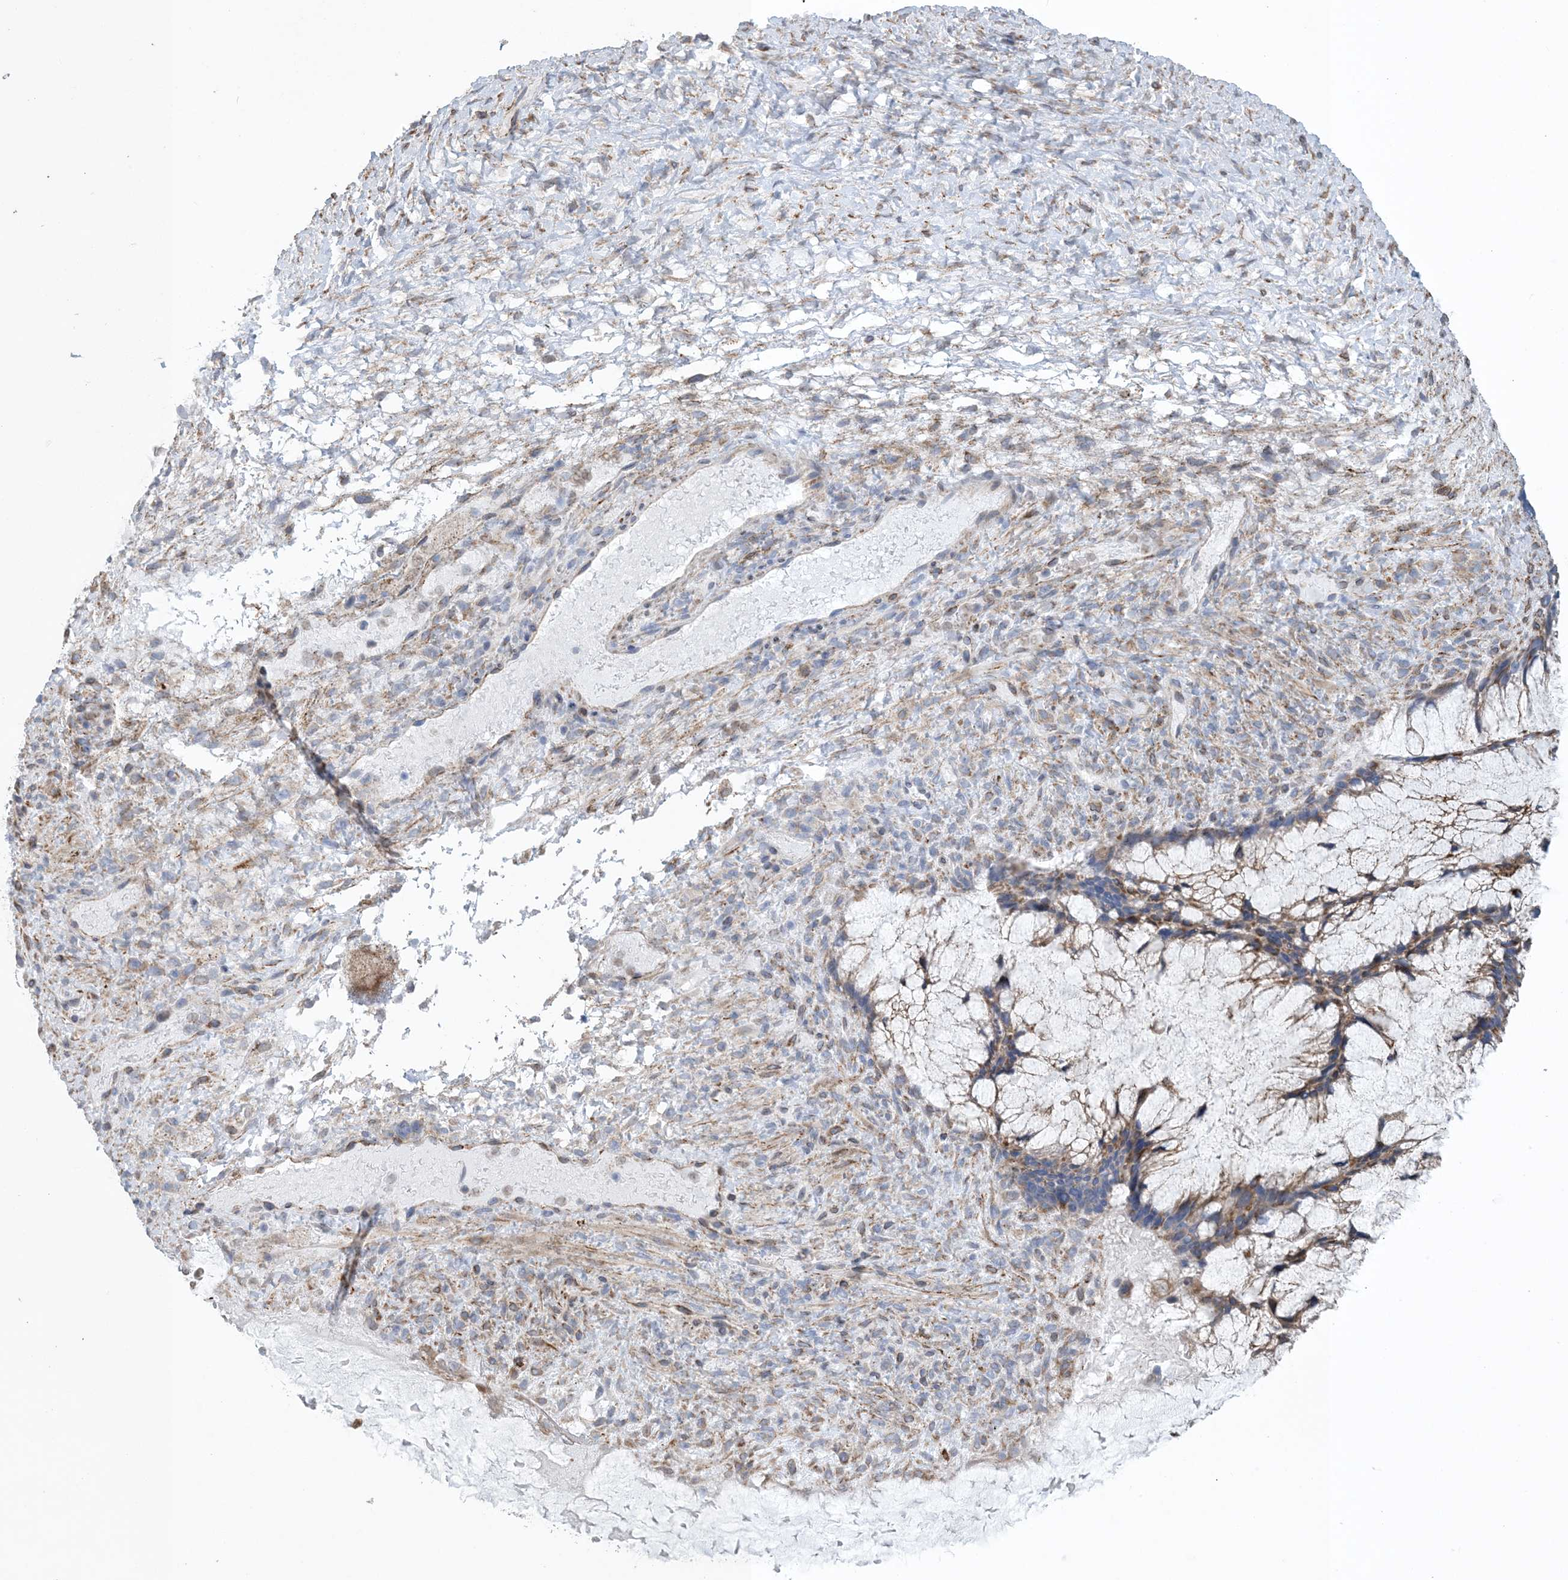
{"staining": {"intensity": "moderate", "quantity": "25%-75%", "location": "cytoplasmic/membranous"}, "tissue": "ovarian cancer", "cell_type": "Tumor cells", "image_type": "cancer", "snomed": [{"axis": "morphology", "description": "Cystadenocarcinoma, mucinous, NOS"}, {"axis": "topography", "description": "Ovary"}], "caption": "Immunohistochemical staining of human ovarian mucinous cystadenocarcinoma displays moderate cytoplasmic/membranous protein staining in approximately 25%-75% of tumor cells.", "gene": "SHANK1", "patient": {"sex": "female", "age": 37}}